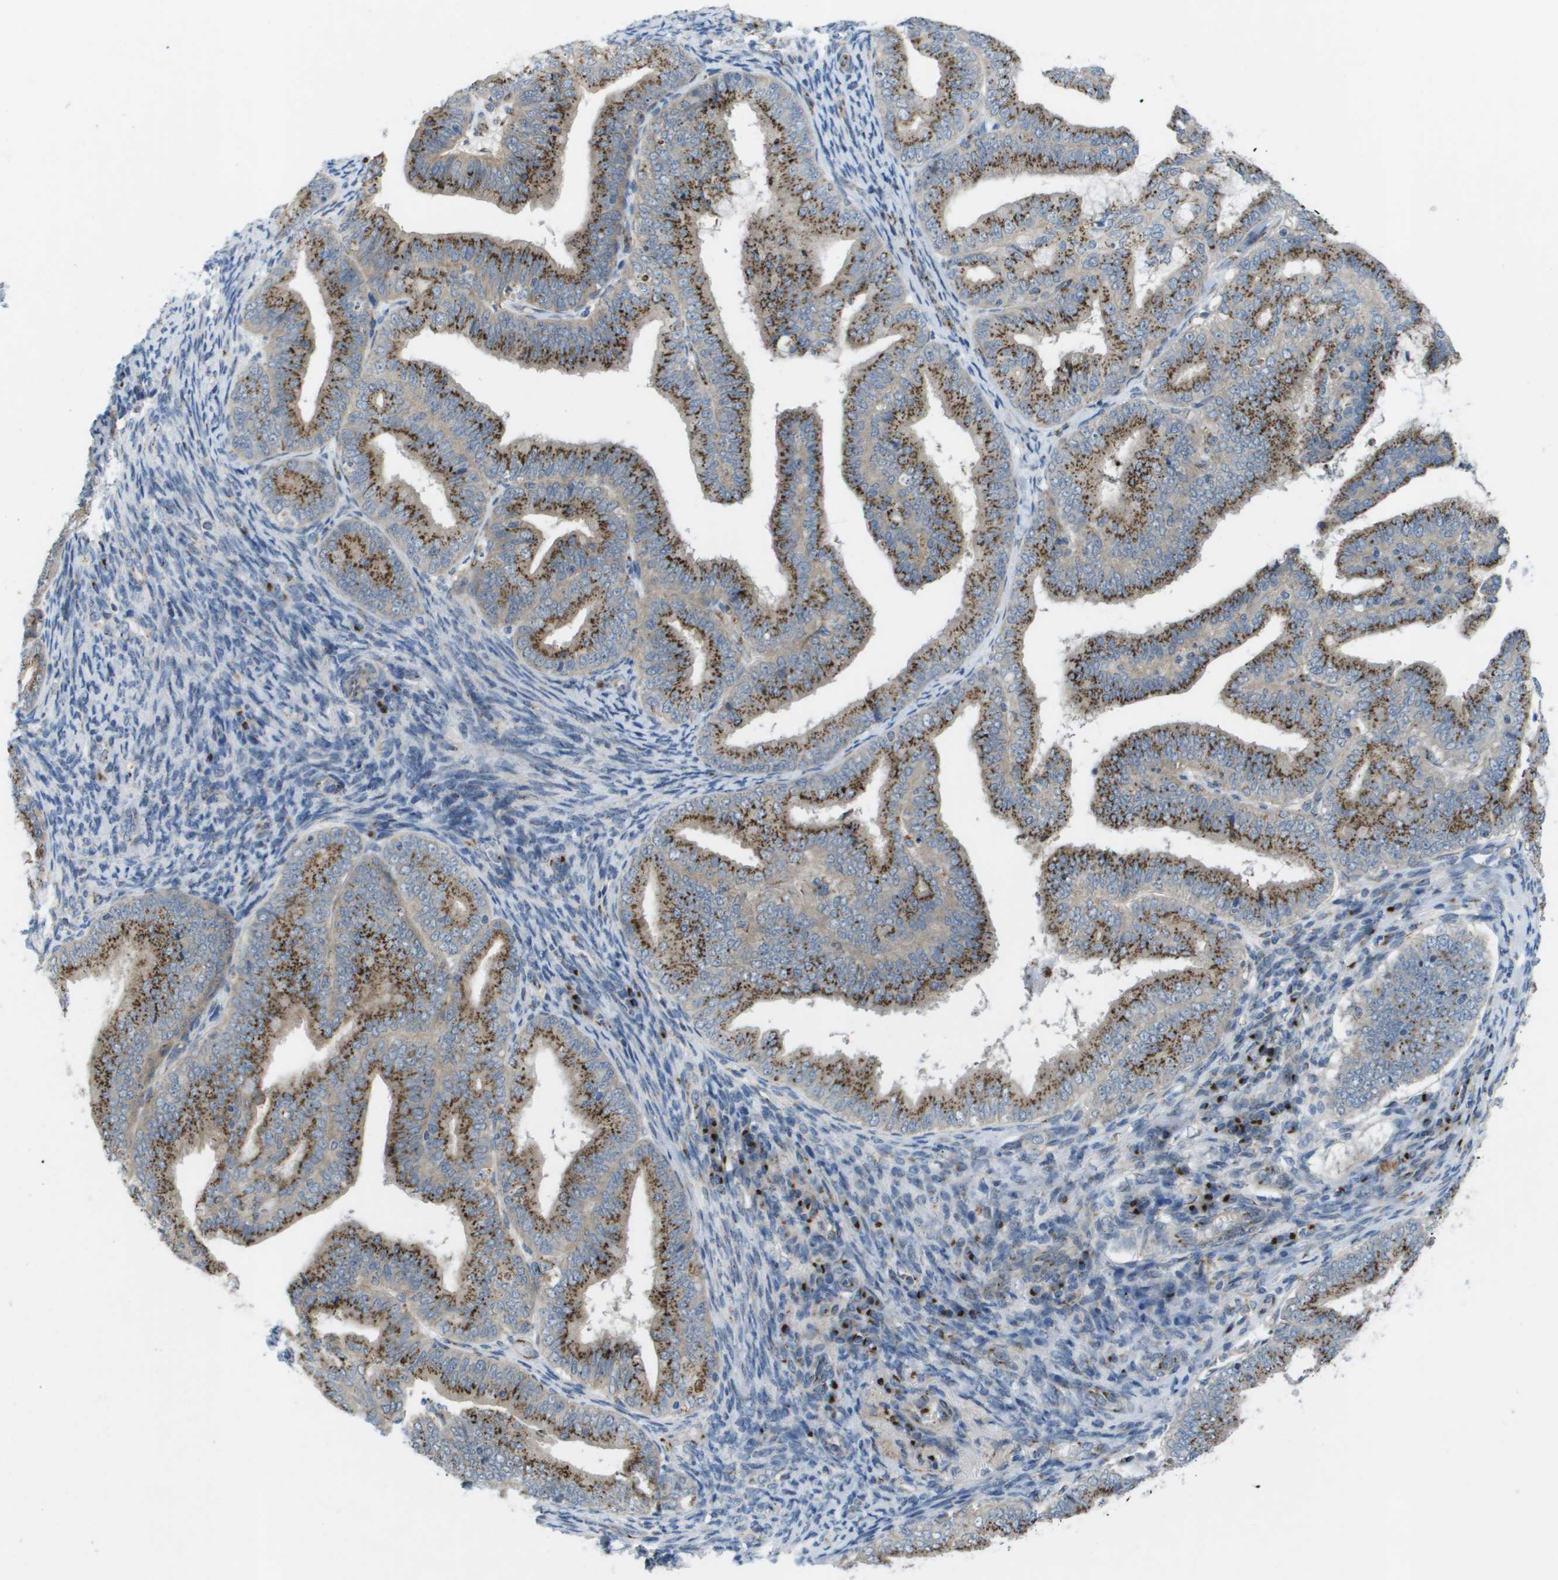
{"staining": {"intensity": "strong", "quantity": ">75%", "location": "cytoplasmic/membranous"}, "tissue": "endometrial cancer", "cell_type": "Tumor cells", "image_type": "cancer", "snomed": [{"axis": "morphology", "description": "Adenocarcinoma, NOS"}, {"axis": "topography", "description": "Endometrium"}], "caption": "Protein staining by immunohistochemistry (IHC) displays strong cytoplasmic/membranous positivity in approximately >75% of tumor cells in endometrial adenocarcinoma. The protein is shown in brown color, while the nuclei are stained blue.", "gene": "QSOX2", "patient": {"sex": "female", "age": 63}}